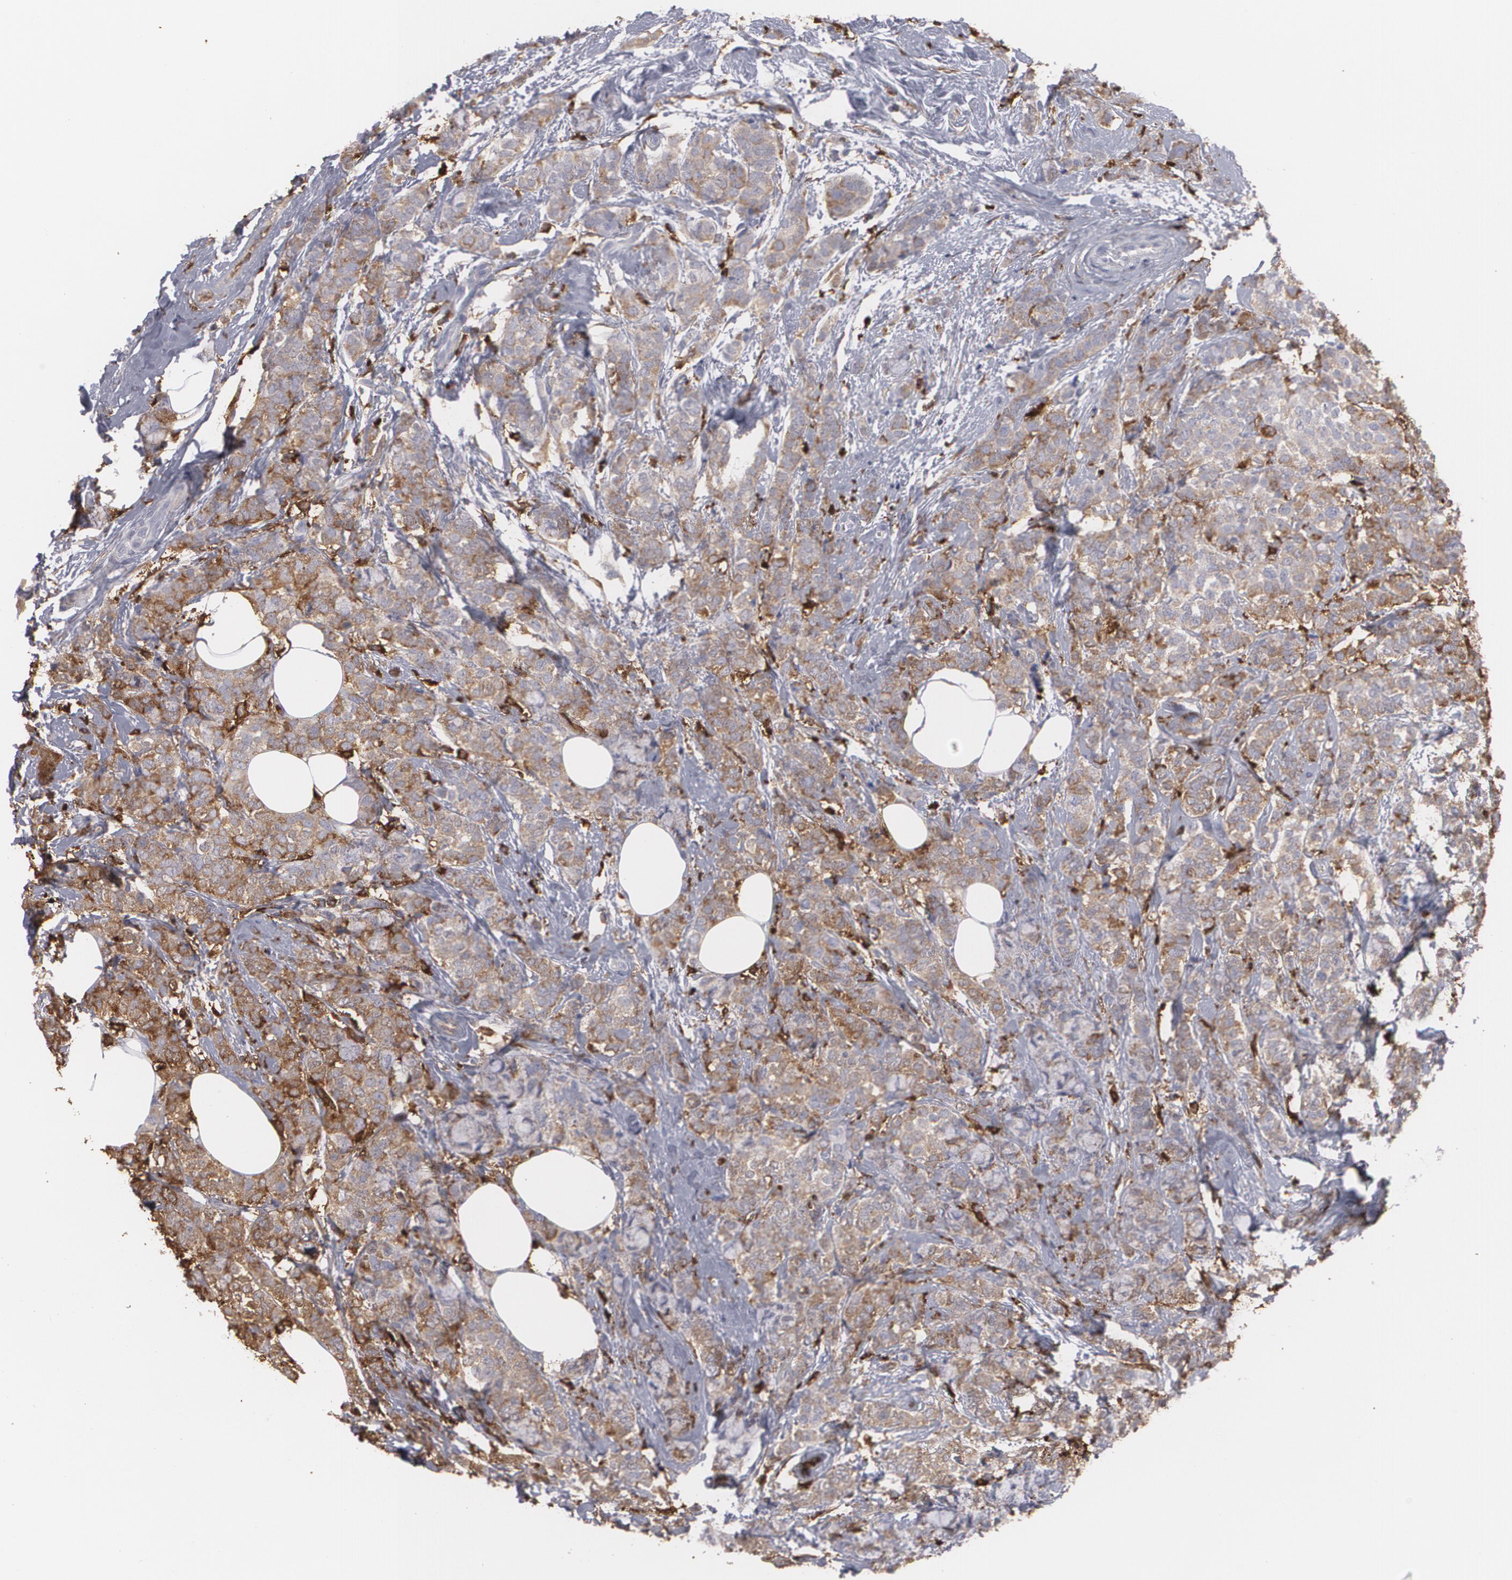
{"staining": {"intensity": "moderate", "quantity": "25%-75%", "location": "cytoplasmic/membranous"}, "tissue": "breast cancer", "cell_type": "Tumor cells", "image_type": "cancer", "snomed": [{"axis": "morphology", "description": "Lobular carcinoma"}, {"axis": "topography", "description": "Breast"}], "caption": "Breast lobular carcinoma stained for a protein (brown) demonstrates moderate cytoplasmic/membranous positive staining in about 25%-75% of tumor cells.", "gene": "ODC1", "patient": {"sex": "female", "age": 60}}